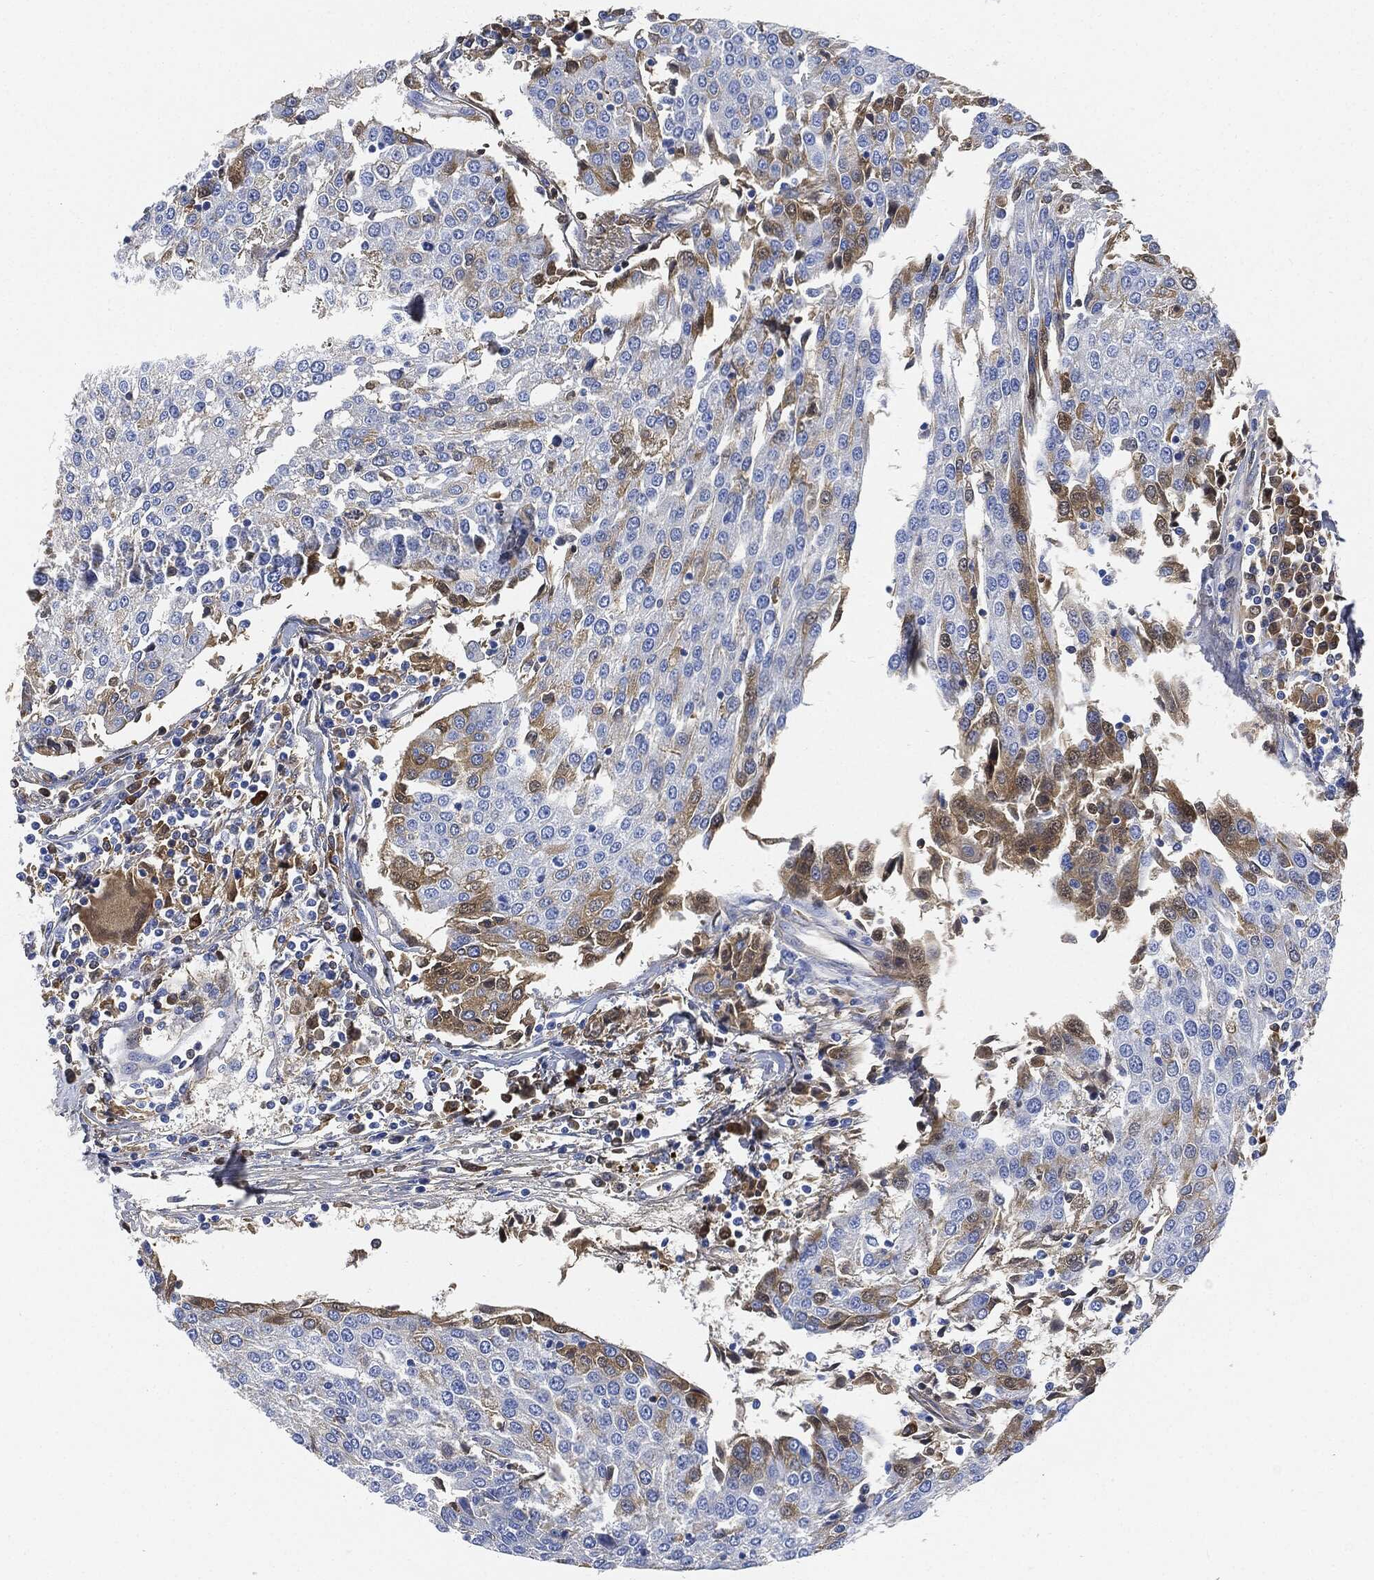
{"staining": {"intensity": "moderate", "quantity": "<25%", "location": "cytoplasmic/membranous"}, "tissue": "urothelial cancer", "cell_type": "Tumor cells", "image_type": "cancer", "snomed": [{"axis": "morphology", "description": "Urothelial carcinoma, High grade"}, {"axis": "topography", "description": "Urinary bladder"}], "caption": "The immunohistochemical stain labels moderate cytoplasmic/membranous staining in tumor cells of urothelial carcinoma (high-grade) tissue. The protein is stained brown, and the nuclei are stained in blue (DAB IHC with brightfield microscopy, high magnification).", "gene": "IGLV6-57", "patient": {"sex": "female", "age": 85}}